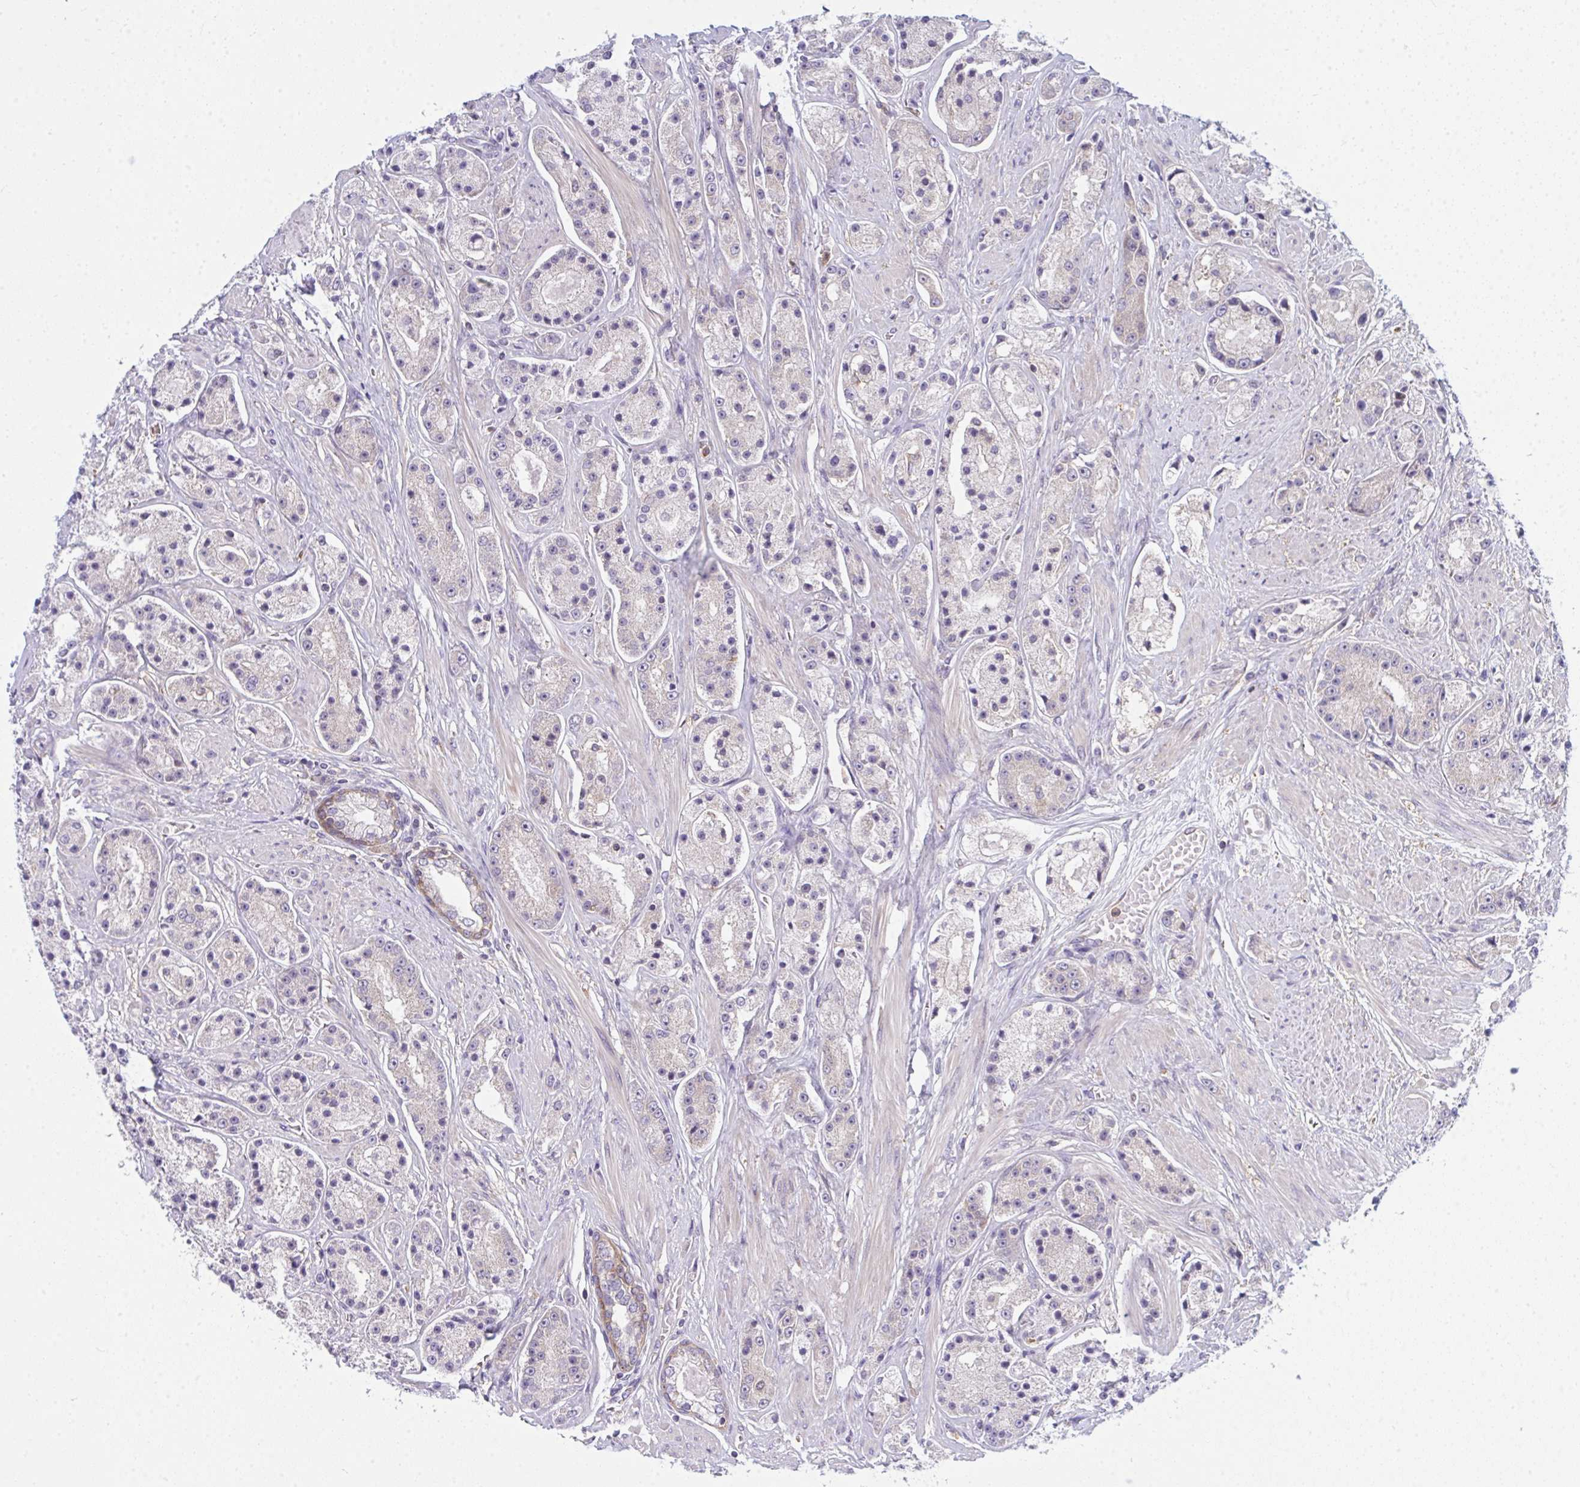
{"staining": {"intensity": "negative", "quantity": "none", "location": "none"}, "tissue": "prostate cancer", "cell_type": "Tumor cells", "image_type": "cancer", "snomed": [{"axis": "morphology", "description": "Adenocarcinoma, High grade"}, {"axis": "topography", "description": "Prostate"}], "caption": "Tumor cells show no significant protein staining in high-grade adenocarcinoma (prostate). Brightfield microscopy of immunohistochemistry stained with DAB (3,3'-diaminobenzidine) (brown) and hematoxylin (blue), captured at high magnification.", "gene": "SLC30A6", "patient": {"sex": "male", "age": 67}}